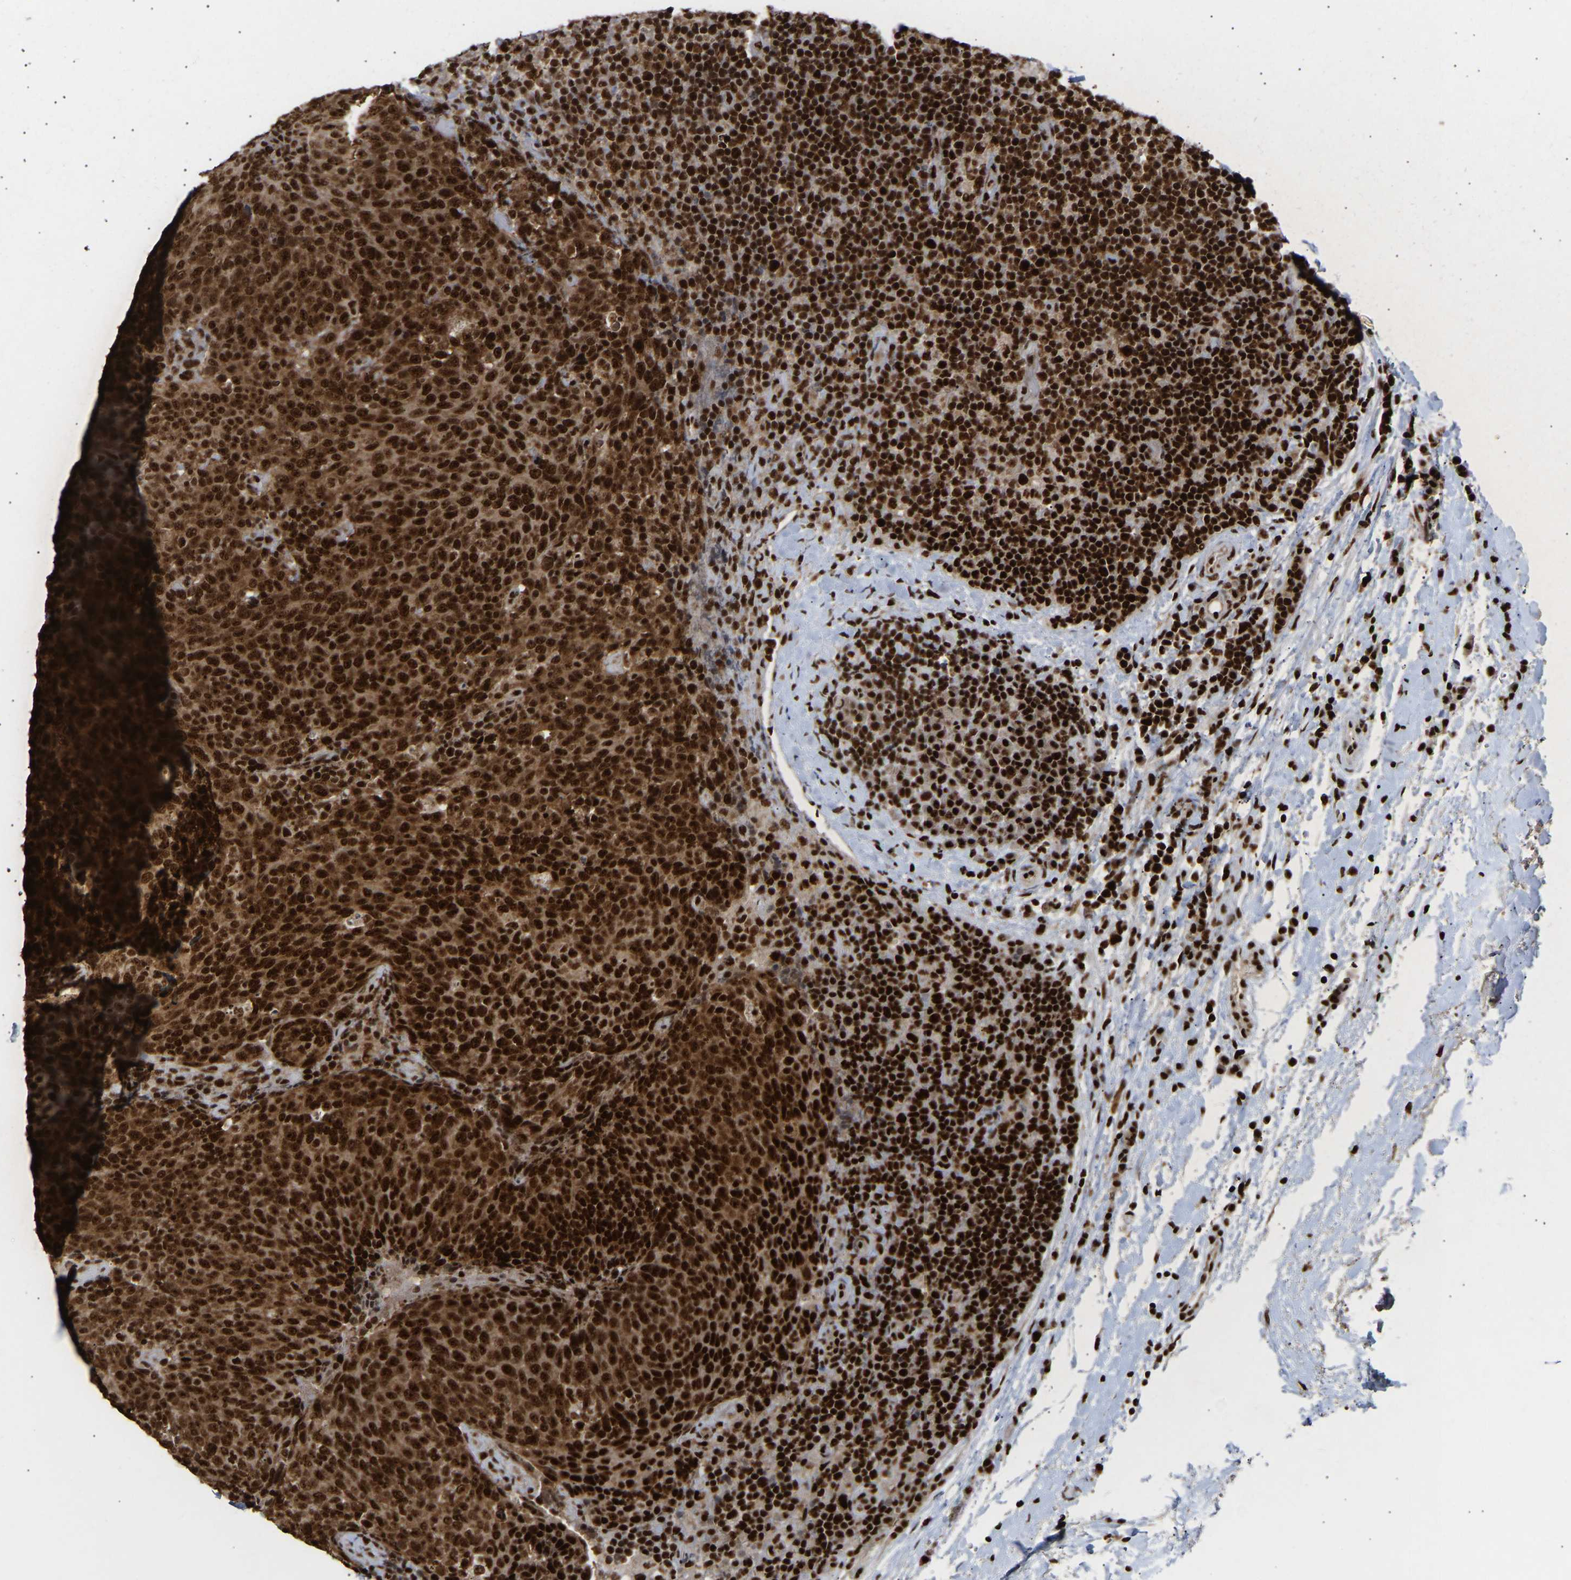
{"staining": {"intensity": "strong", "quantity": ">75%", "location": "nuclear"}, "tissue": "head and neck cancer", "cell_type": "Tumor cells", "image_type": "cancer", "snomed": [{"axis": "morphology", "description": "Squamous cell carcinoma, NOS"}, {"axis": "morphology", "description": "Squamous cell carcinoma, metastatic, NOS"}, {"axis": "topography", "description": "Lymph node"}, {"axis": "topography", "description": "Head-Neck"}], "caption": "IHC (DAB) staining of human head and neck cancer demonstrates strong nuclear protein expression in about >75% of tumor cells.", "gene": "ALYREF", "patient": {"sex": "male", "age": 62}}